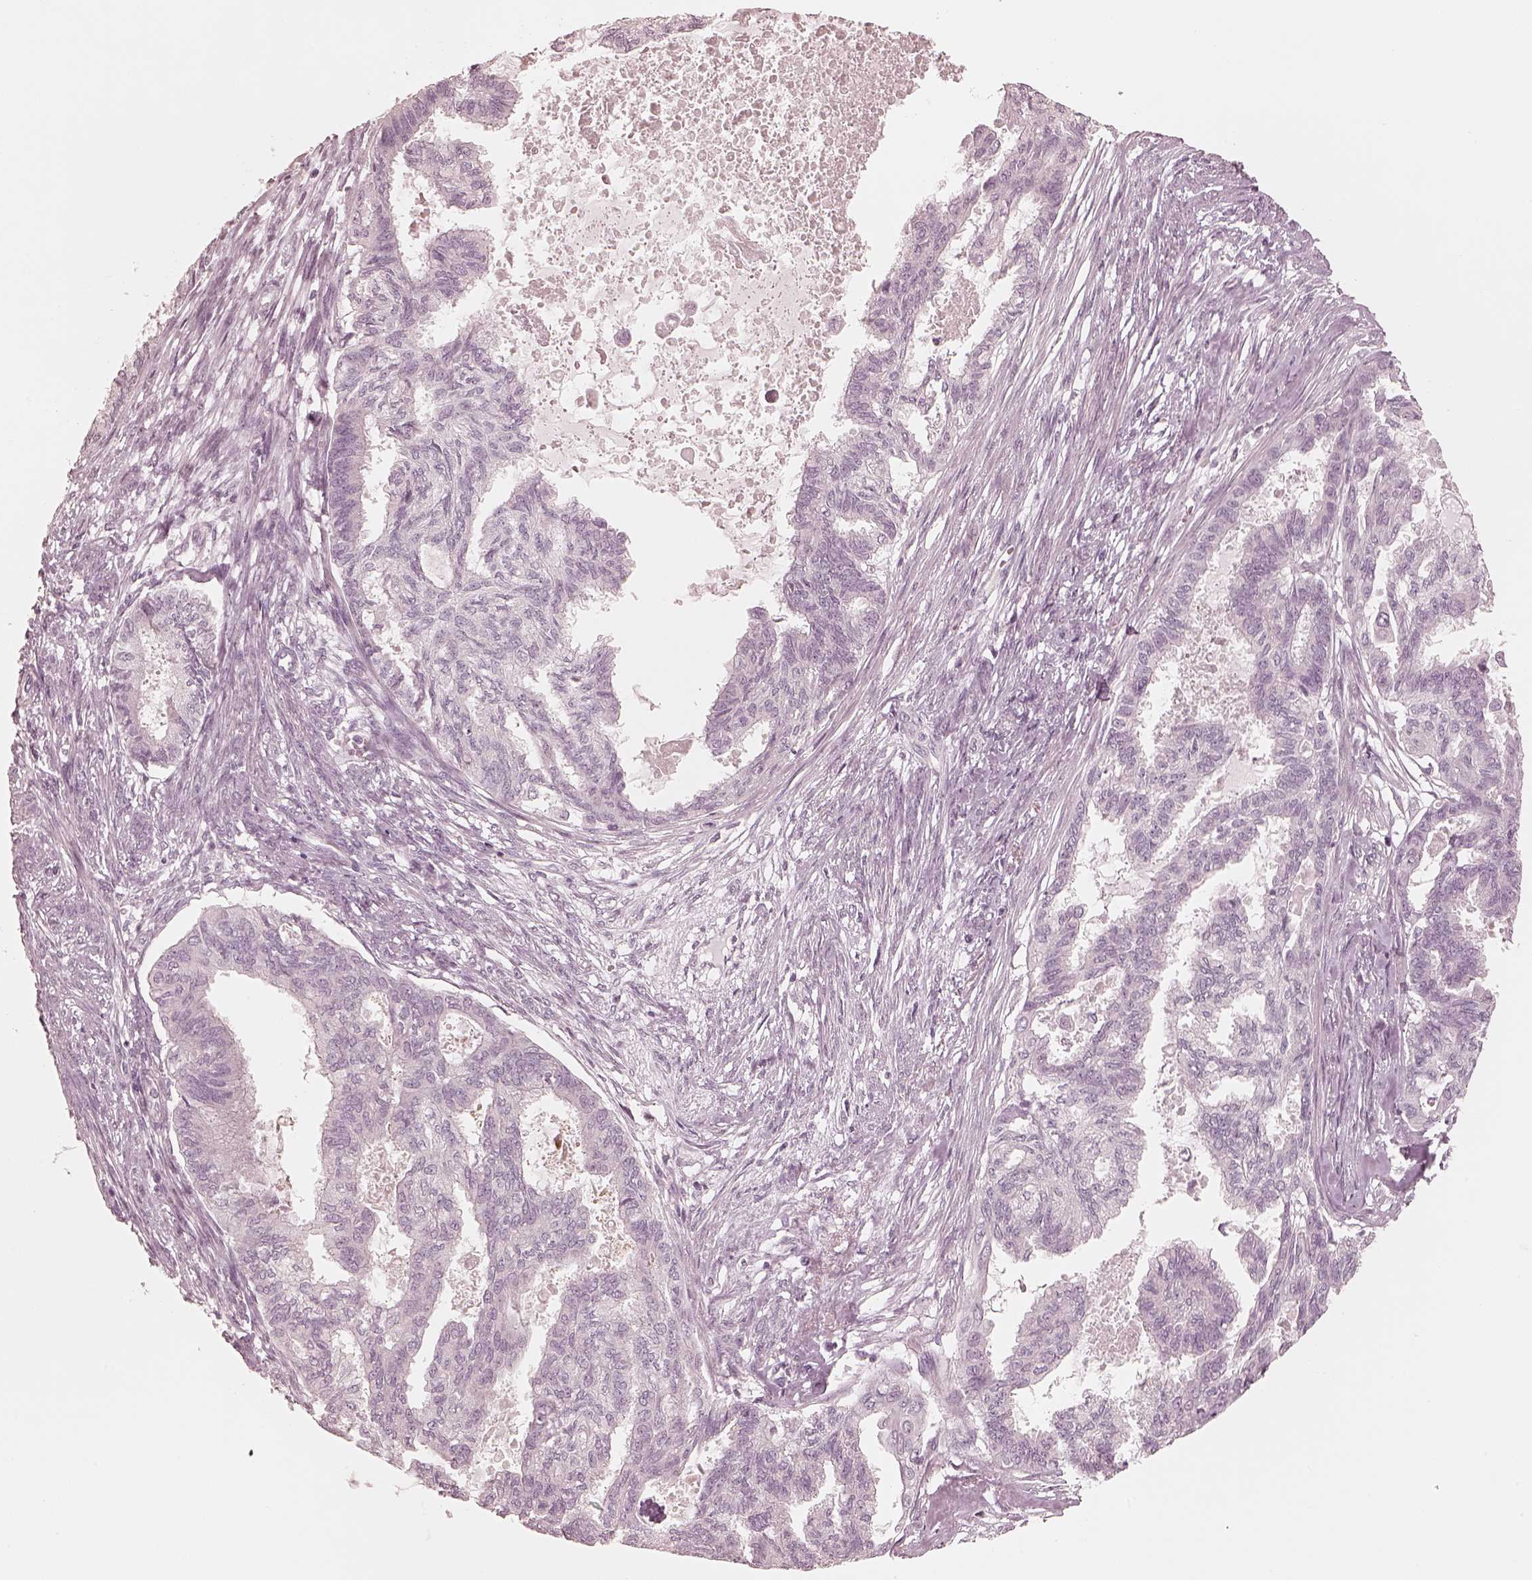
{"staining": {"intensity": "negative", "quantity": "none", "location": "none"}, "tissue": "endometrial cancer", "cell_type": "Tumor cells", "image_type": "cancer", "snomed": [{"axis": "morphology", "description": "Adenocarcinoma, NOS"}, {"axis": "topography", "description": "Endometrium"}], "caption": "The immunohistochemistry (IHC) photomicrograph has no significant expression in tumor cells of endometrial cancer (adenocarcinoma) tissue. Nuclei are stained in blue.", "gene": "CALR3", "patient": {"sex": "female", "age": 86}}